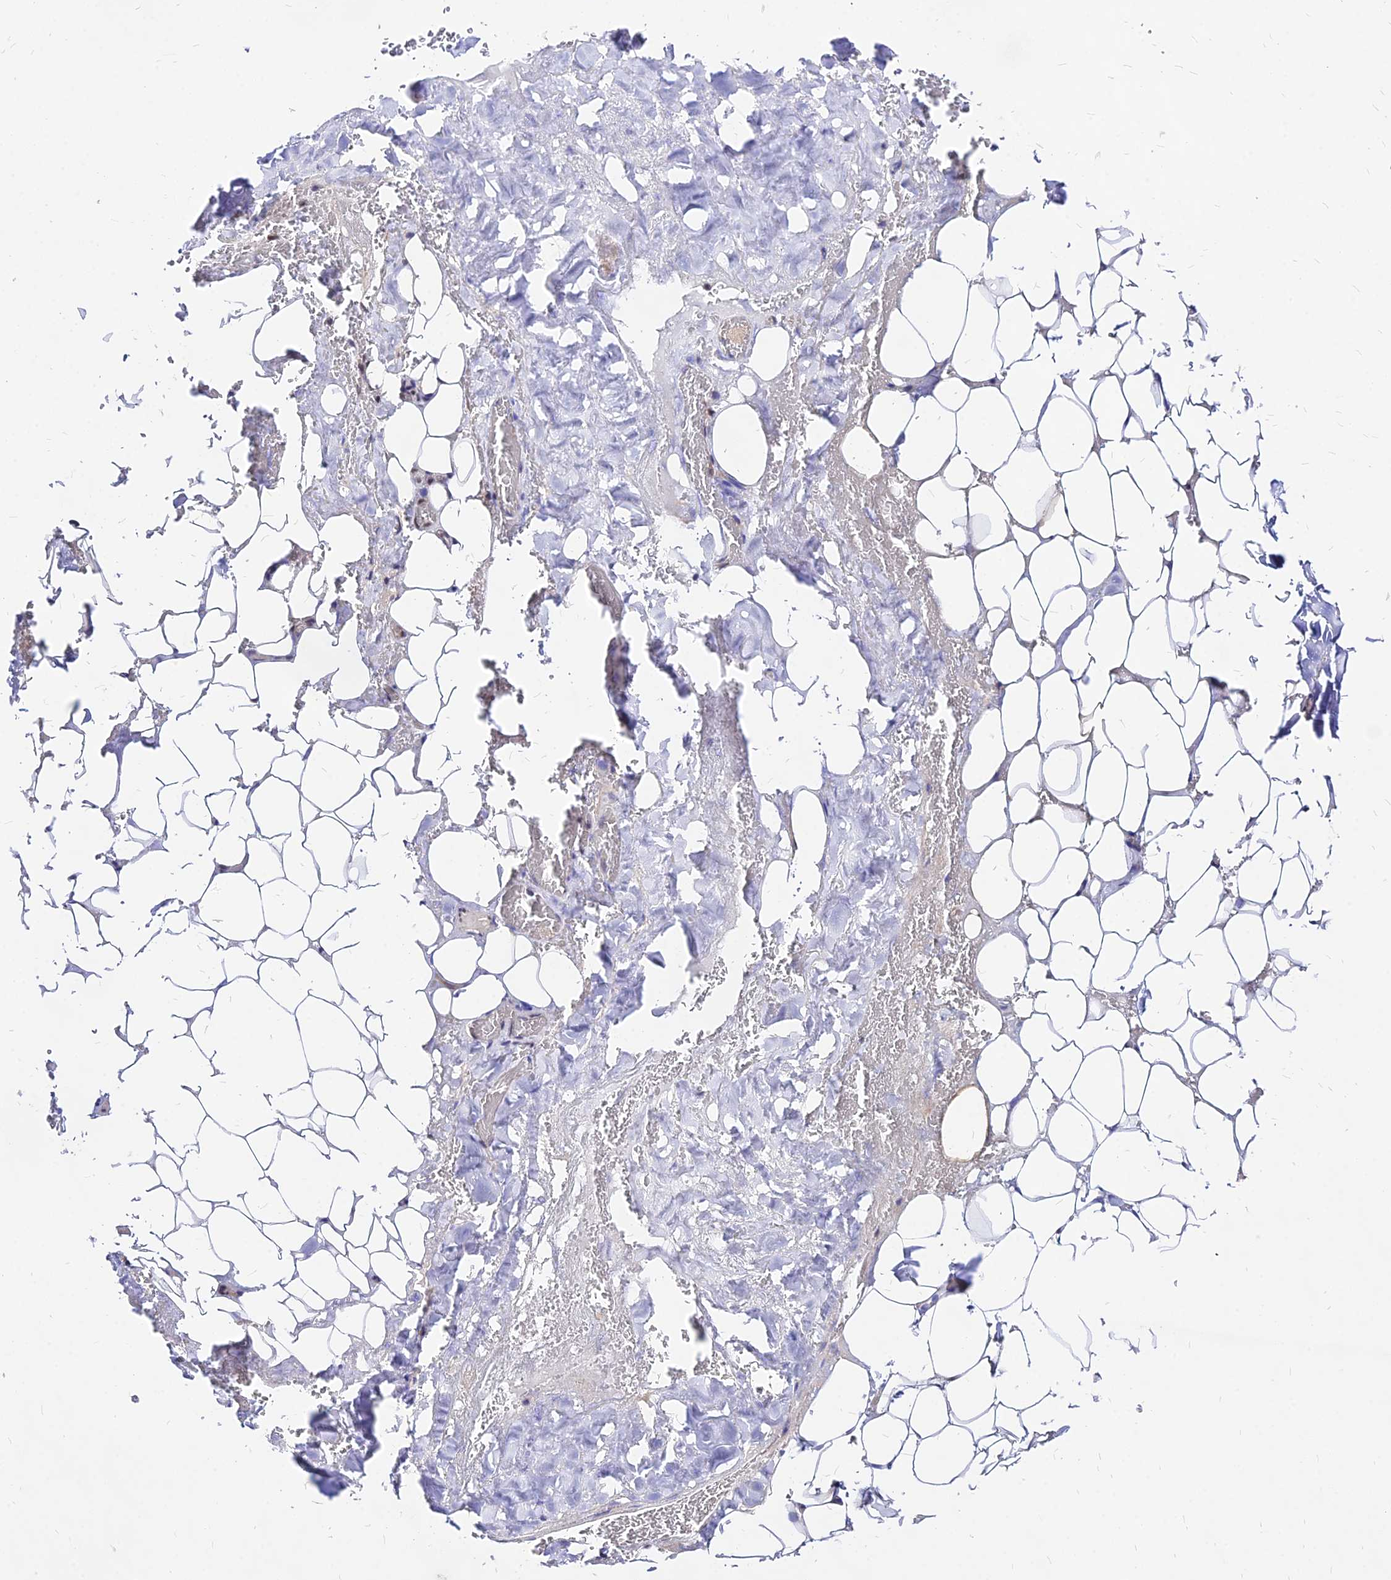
{"staining": {"intensity": "moderate", "quantity": ">75%", "location": "nuclear"}, "tissue": "adipose tissue", "cell_type": "Adipocytes", "image_type": "normal", "snomed": [{"axis": "morphology", "description": "Normal tissue, NOS"}, {"axis": "topography", "description": "Peripheral nerve tissue"}], "caption": "Immunohistochemical staining of unremarkable adipose tissue shows medium levels of moderate nuclear positivity in approximately >75% of adipocytes.", "gene": "DDX55", "patient": {"sex": "male", "age": 70}}